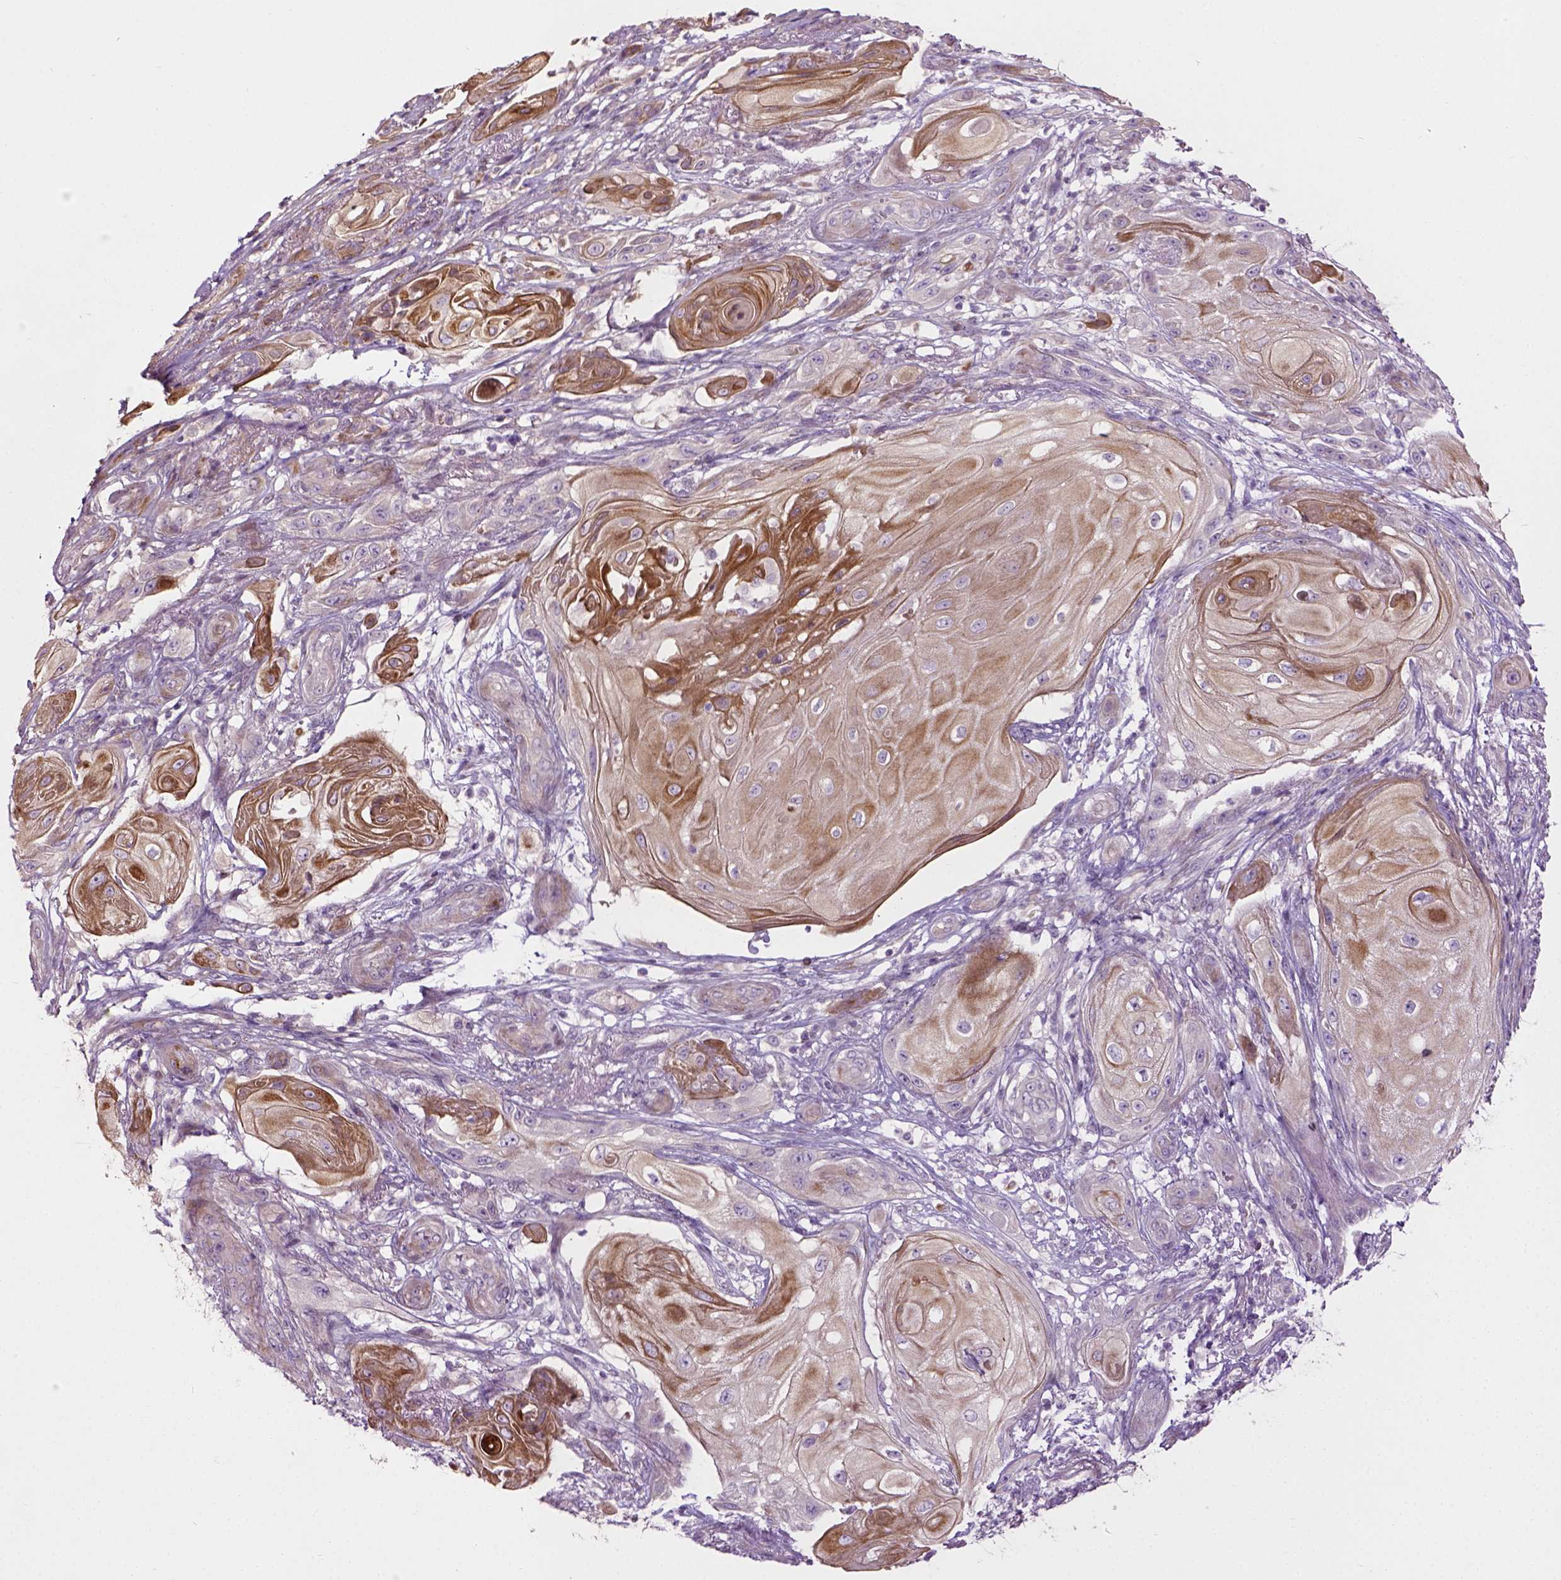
{"staining": {"intensity": "moderate", "quantity": "25%-75%", "location": "cytoplasmic/membranous"}, "tissue": "skin cancer", "cell_type": "Tumor cells", "image_type": "cancer", "snomed": [{"axis": "morphology", "description": "Squamous cell carcinoma, NOS"}, {"axis": "topography", "description": "Skin"}], "caption": "Human skin squamous cell carcinoma stained with a protein marker displays moderate staining in tumor cells.", "gene": "PKP3", "patient": {"sex": "male", "age": 62}}